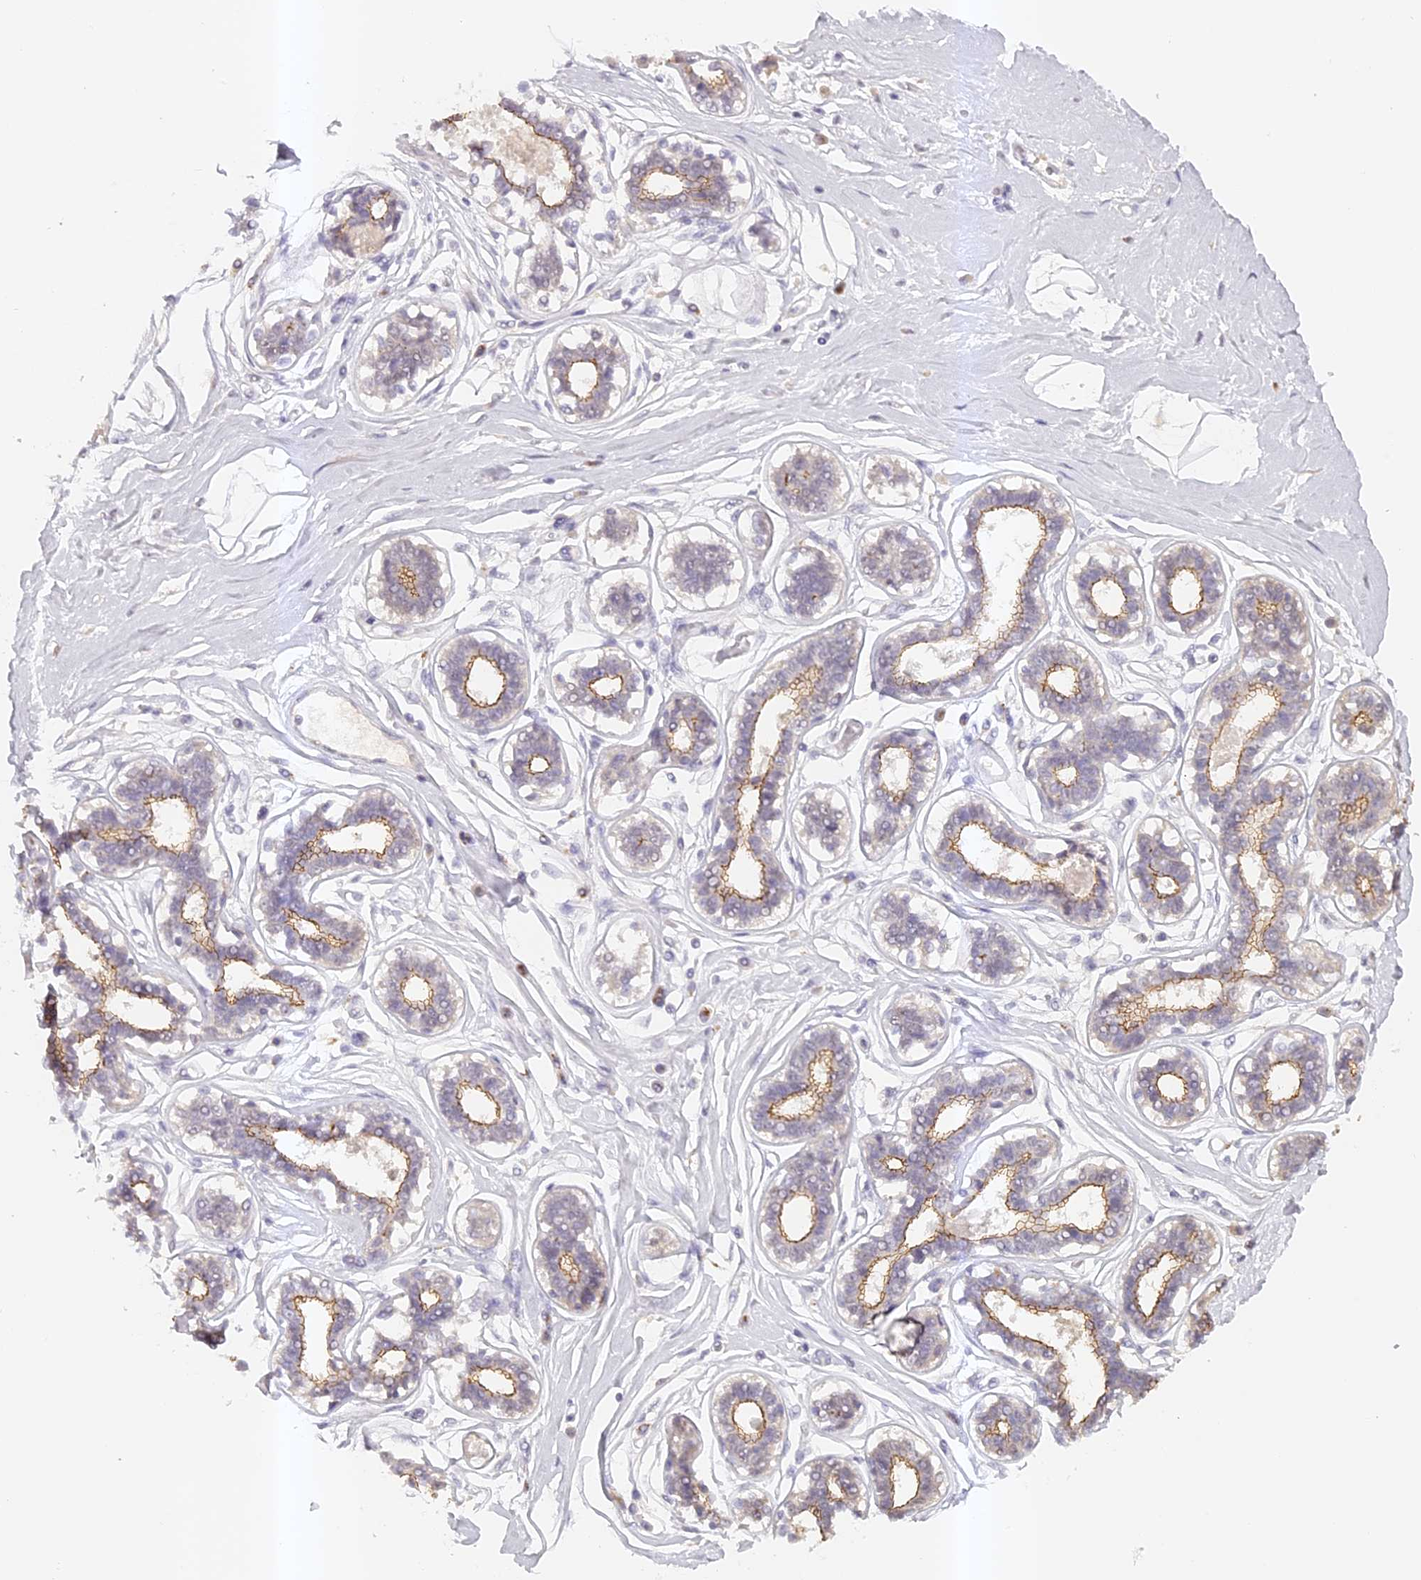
{"staining": {"intensity": "negative", "quantity": "none", "location": "none"}, "tissue": "breast", "cell_type": "Adipocytes", "image_type": "normal", "snomed": [{"axis": "morphology", "description": "Normal tissue, NOS"}, {"axis": "topography", "description": "Breast"}], "caption": "Breast stained for a protein using IHC shows no staining adipocytes.", "gene": "ELL3", "patient": {"sex": "female", "age": 45}}